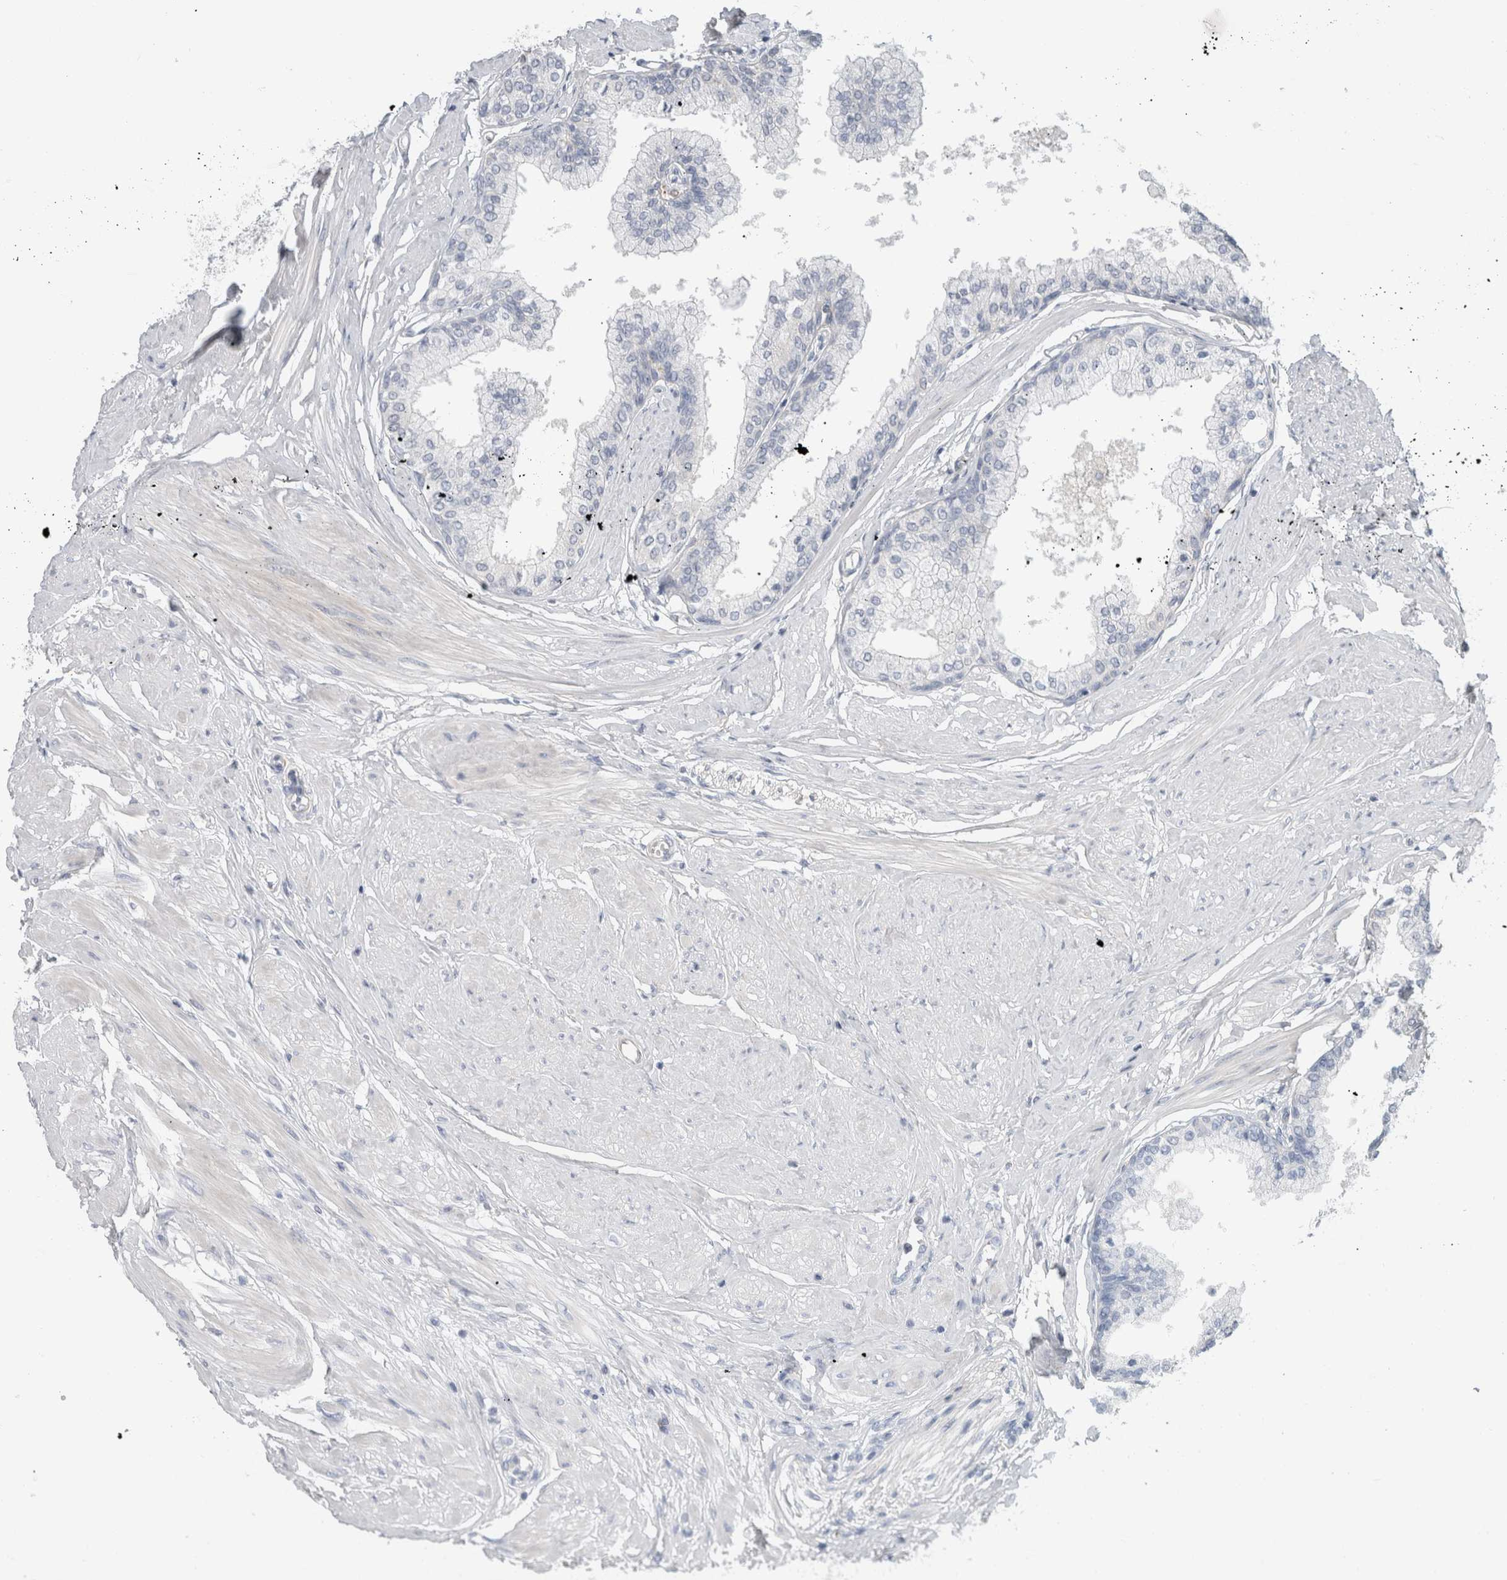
{"staining": {"intensity": "negative", "quantity": "none", "location": "none"}, "tissue": "seminal vesicle", "cell_type": "Glandular cells", "image_type": "normal", "snomed": [{"axis": "morphology", "description": "Normal tissue, NOS"}, {"axis": "topography", "description": "Prostate"}, {"axis": "topography", "description": "Seminal veicle"}], "caption": "This photomicrograph is of unremarkable seminal vesicle stained with immunohistochemistry to label a protein in brown with the nuclei are counter-stained blue. There is no positivity in glandular cells.", "gene": "CD55", "patient": {"sex": "male", "age": 60}}